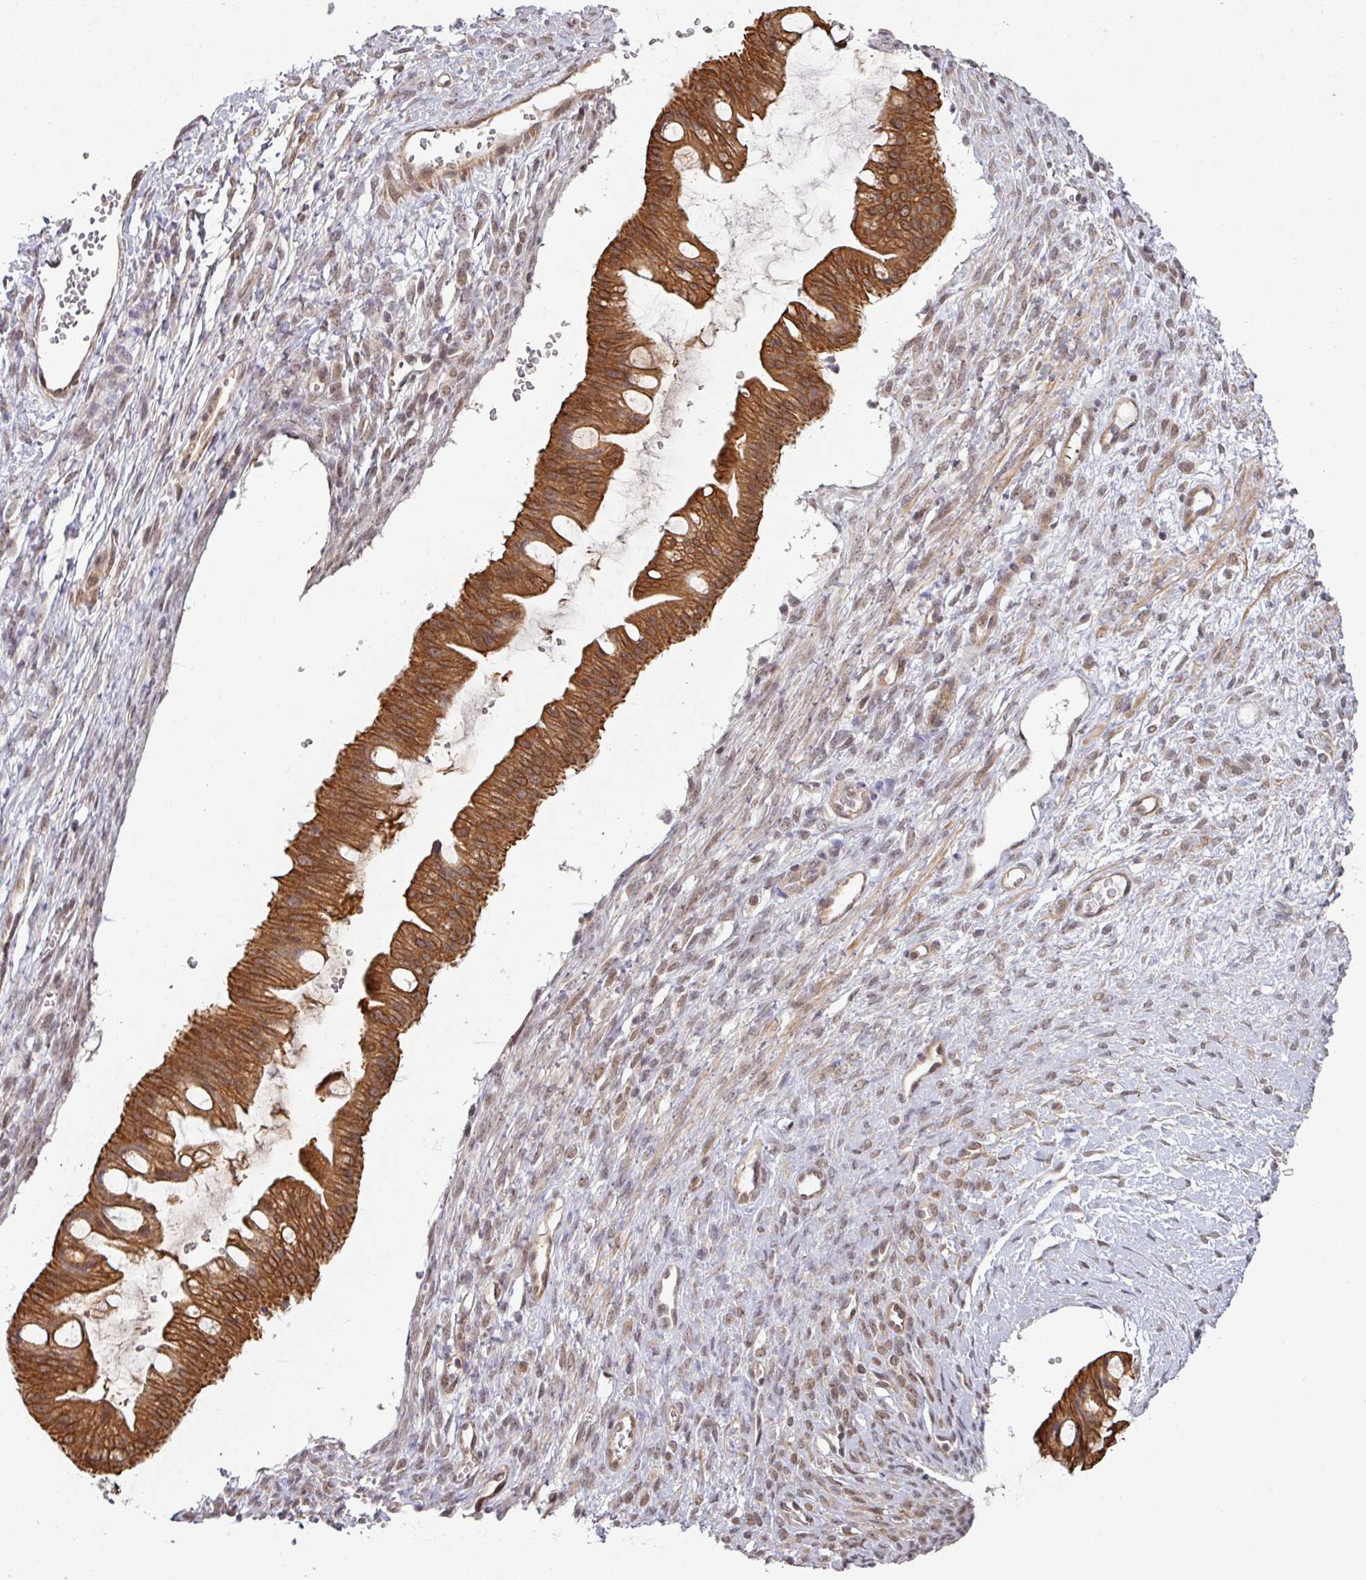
{"staining": {"intensity": "strong", "quantity": ">75%", "location": "cytoplasmic/membranous"}, "tissue": "ovarian cancer", "cell_type": "Tumor cells", "image_type": "cancer", "snomed": [{"axis": "morphology", "description": "Cystadenocarcinoma, mucinous, NOS"}, {"axis": "topography", "description": "Ovary"}], "caption": "A histopathology image showing strong cytoplasmic/membranous positivity in about >75% of tumor cells in mucinous cystadenocarcinoma (ovarian), as visualized by brown immunohistochemical staining.", "gene": "GTF2H3", "patient": {"sex": "female", "age": 73}}